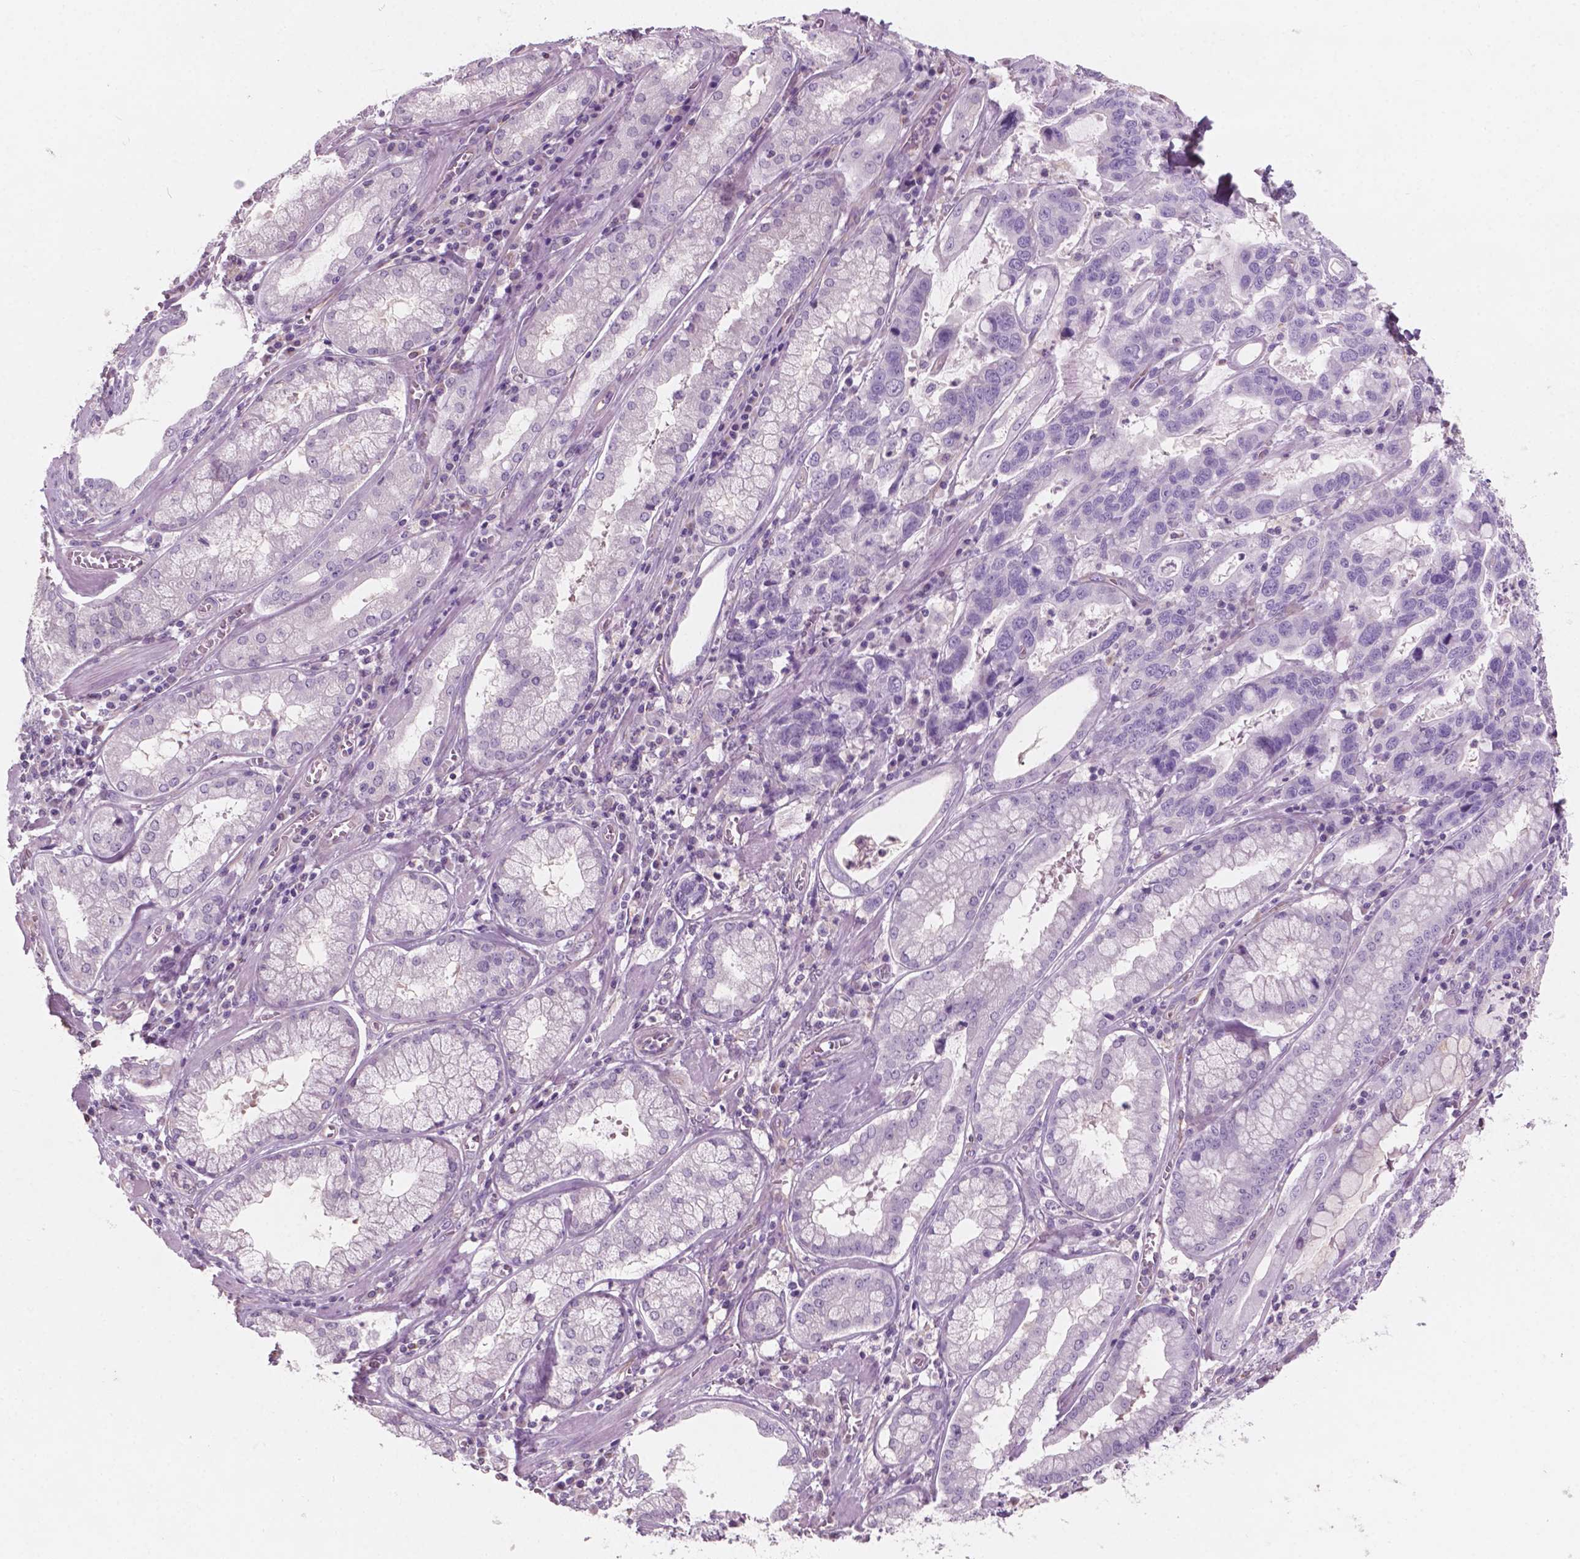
{"staining": {"intensity": "negative", "quantity": "none", "location": "none"}, "tissue": "stomach cancer", "cell_type": "Tumor cells", "image_type": "cancer", "snomed": [{"axis": "morphology", "description": "Adenocarcinoma, NOS"}, {"axis": "topography", "description": "Stomach, lower"}], "caption": "The image demonstrates no staining of tumor cells in adenocarcinoma (stomach). (Brightfield microscopy of DAB immunohistochemistry at high magnification).", "gene": "AWAT1", "patient": {"sex": "female", "age": 76}}